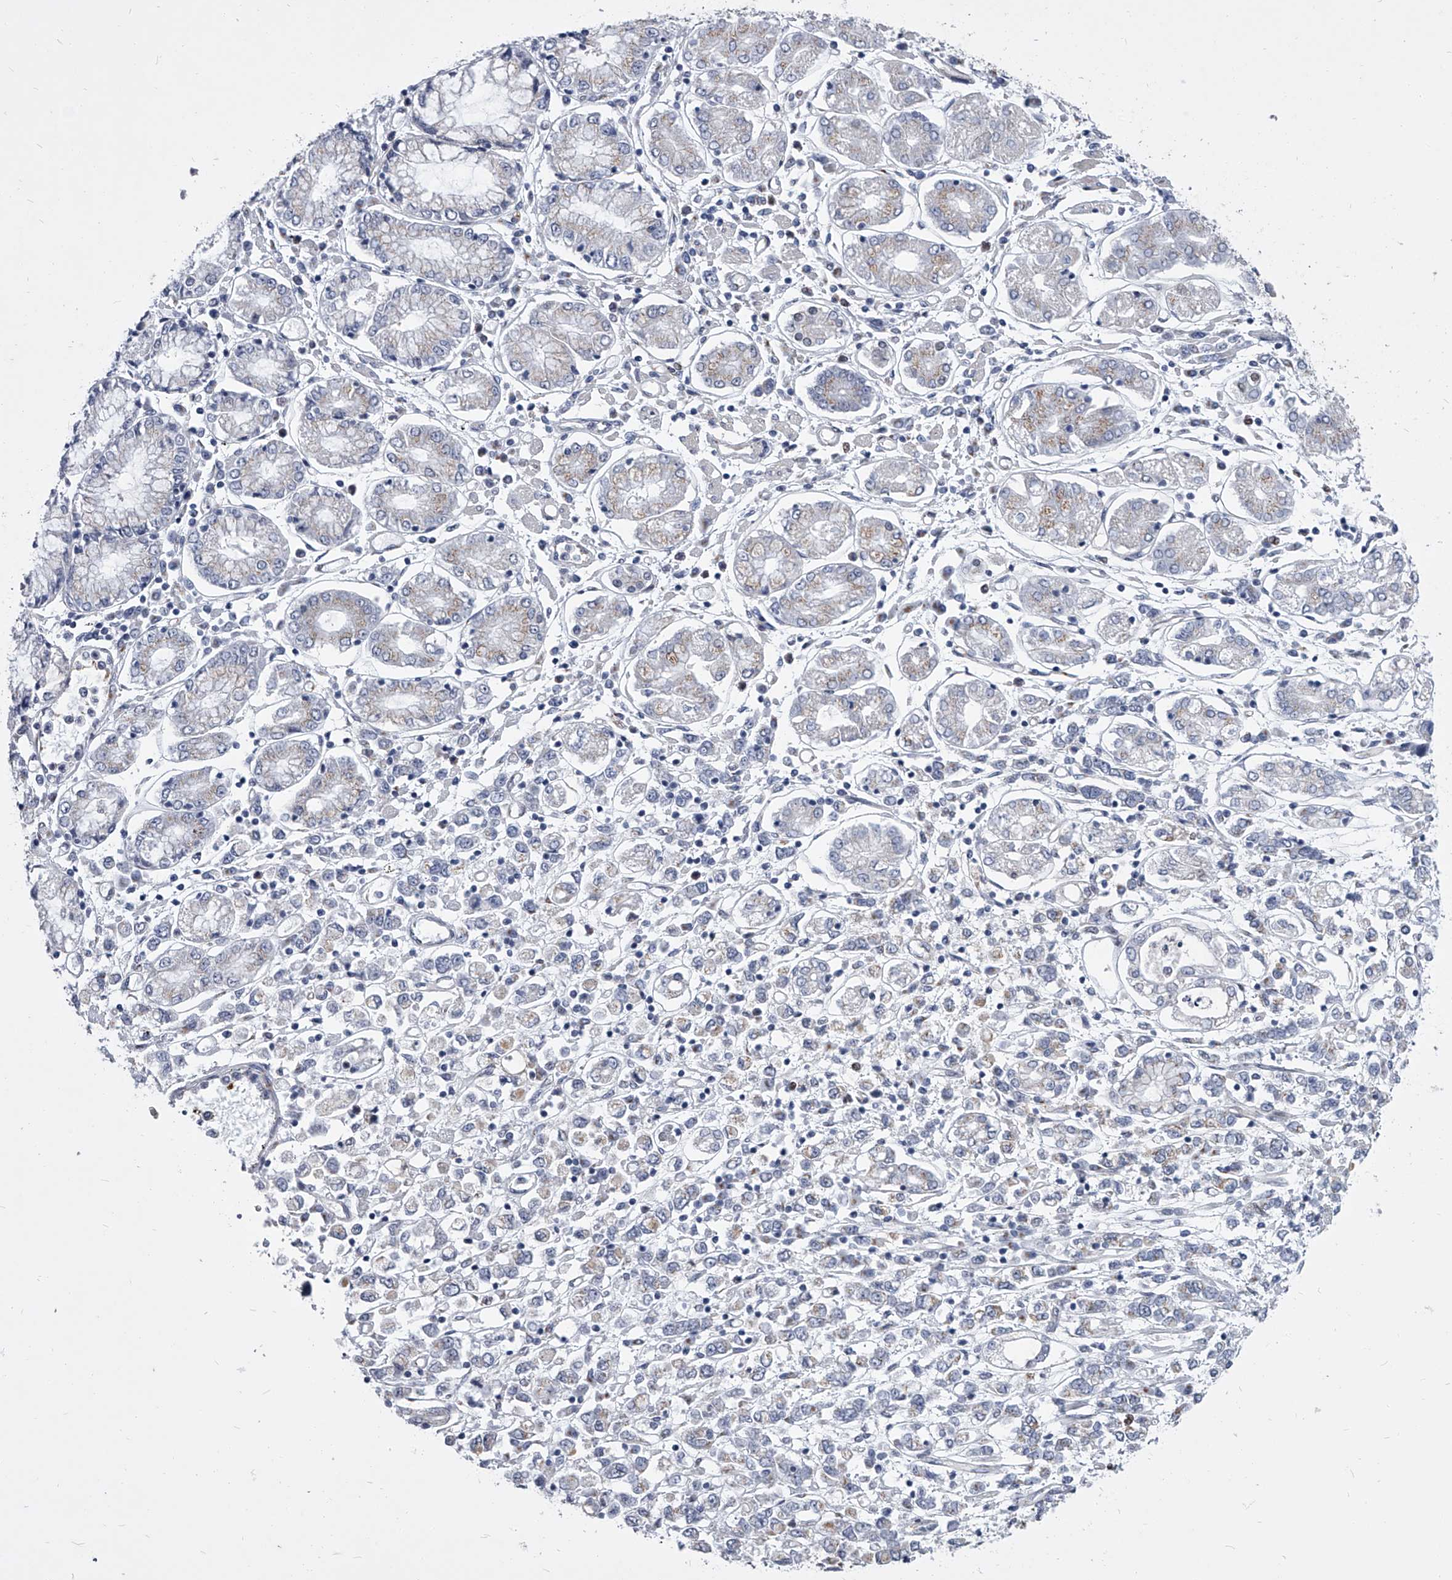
{"staining": {"intensity": "negative", "quantity": "none", "location": "none"}, "tissue": "stomach cancer", "cell_type": "Tumor cells", "image_type": "cancer", "snomed": [{"axis": "morphology", "description": "Adenocarcinoma, NOS"}, {"axis": "topography", "description": "Stomach"}], "caption": "A histopathology image of human adenocarcinoma (stomach) is negative for staining in tumor cells.", "gene": "EVA1C", "patient": {"sex": "female", "age": 76}}